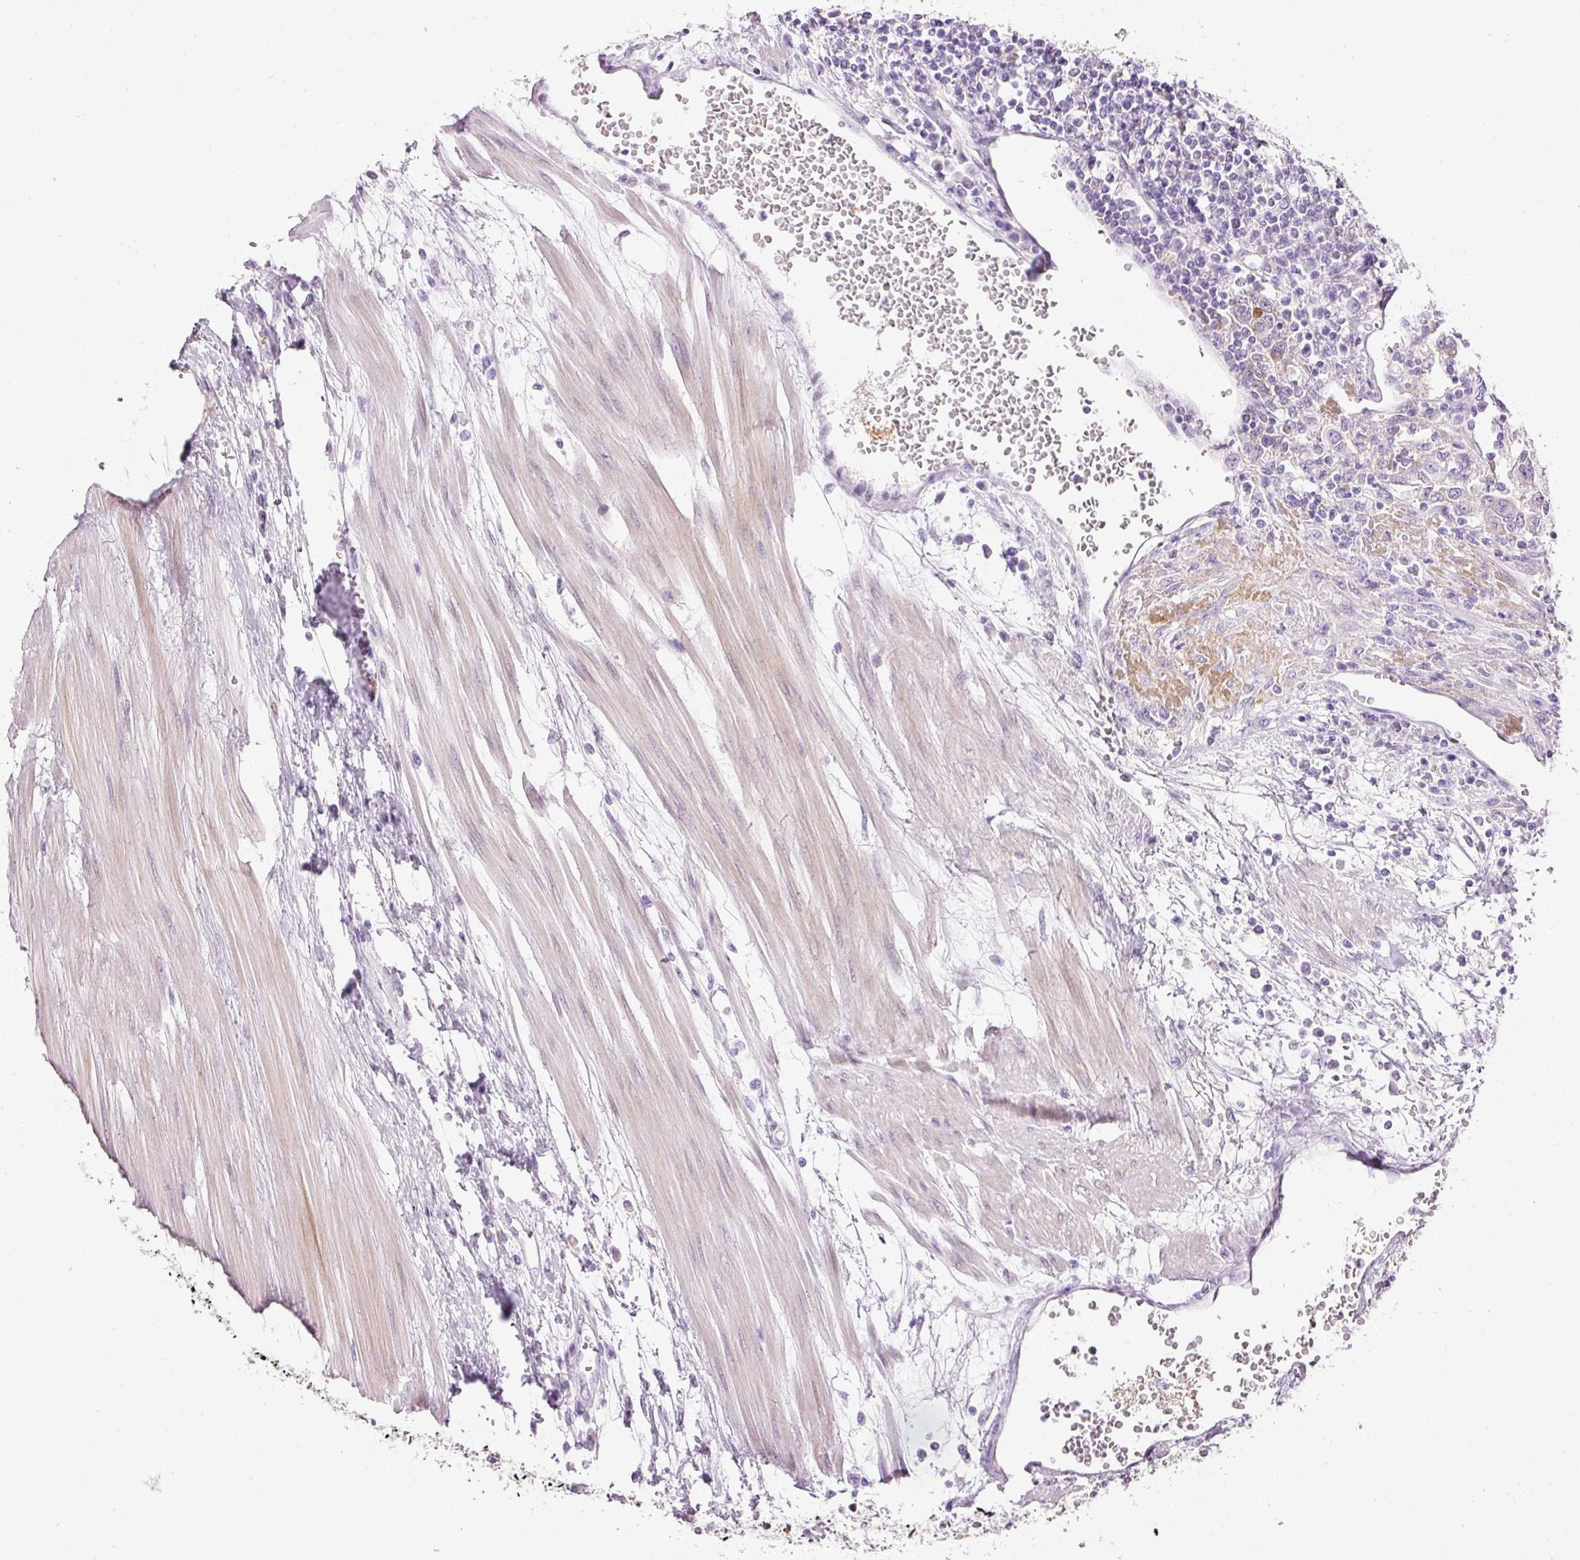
{"staining": {"intensity": "moderate", "quantity": "<25%", "location": "cytoplasmic/membranous"}, "tissue": "urothelial cancer", "cell_type": "Tumor cells", "image_type": "cancer", "snomed": [{"axis": "morphology", "description": "Urothelial carcinoma, High grade"}, {"axis": "topography", "description": "Urinary bladder"}], "caption": "Immunohistochemical staining of human urothelial cancer shows moderate cytoplasmic/membranous protein staining in approximately <25% of tumor cells.", "gene": "SRC", "patient": {"sex": "female", "age": 85}}